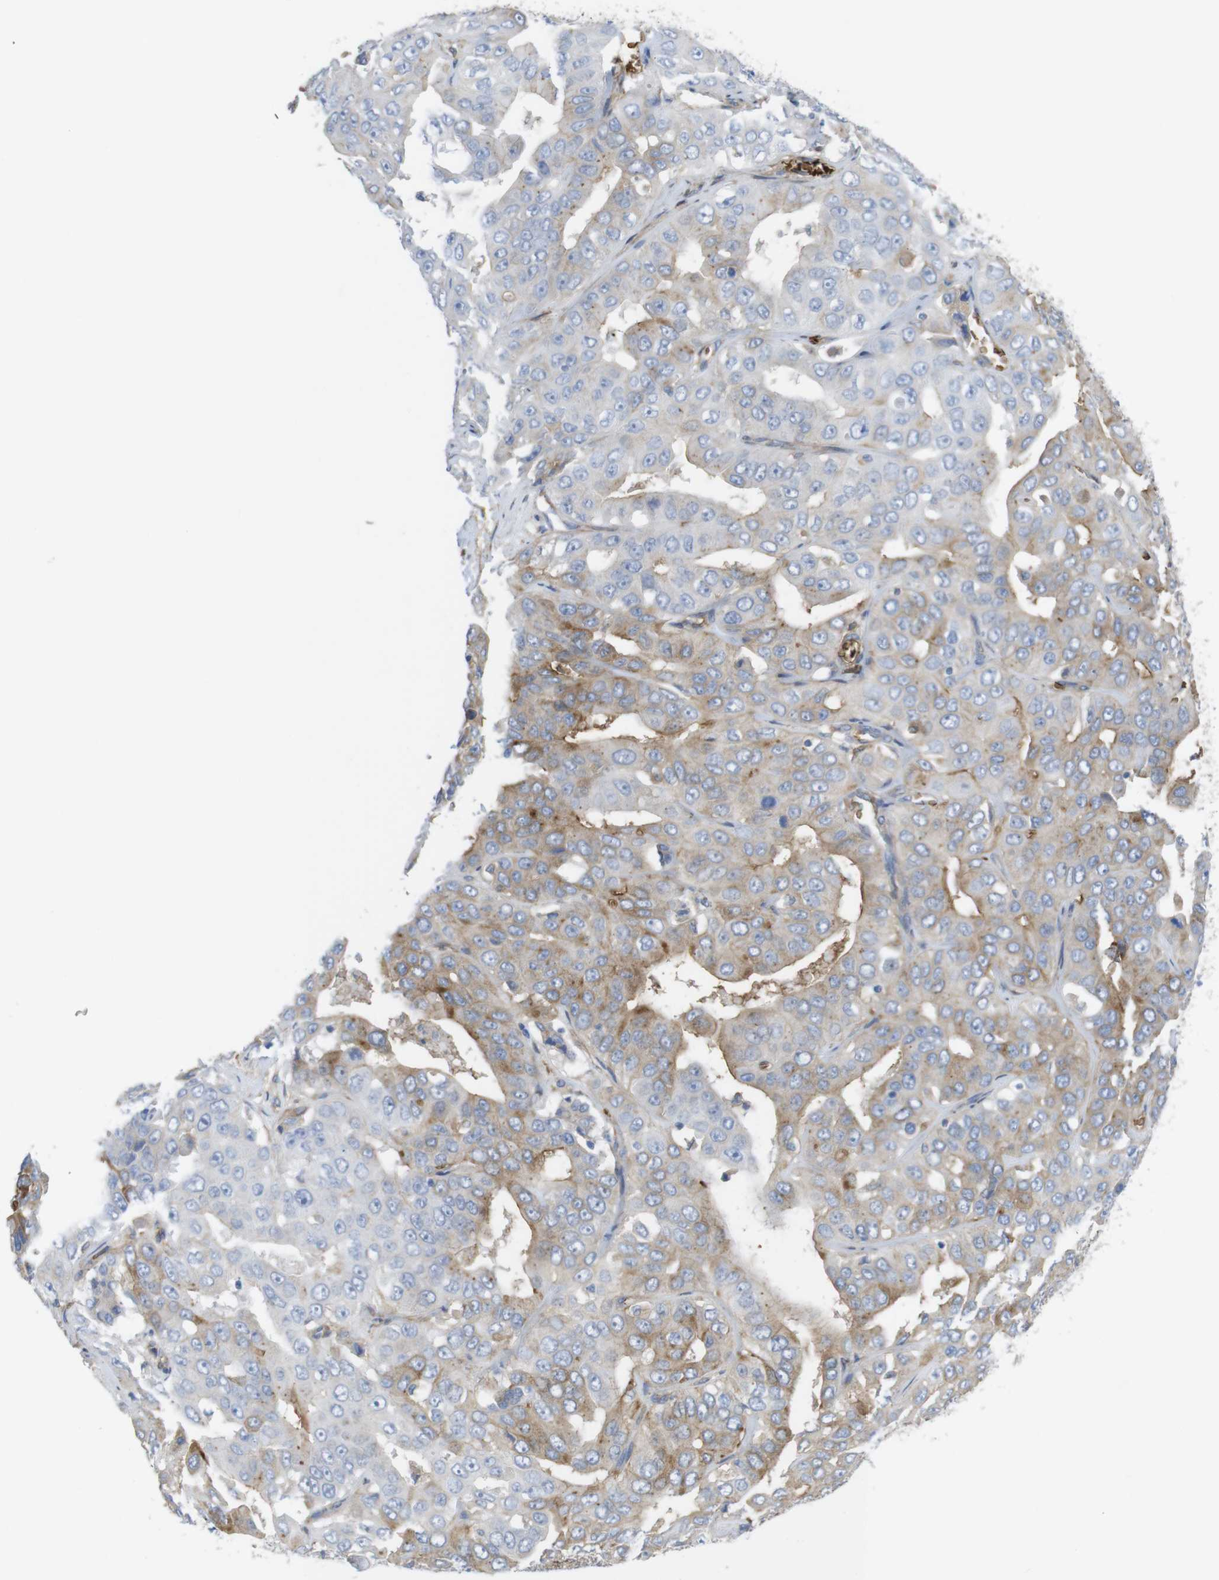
{"staining": {"intensity": "moderate", "quantity": "<25%", "location": "cytoplasmic/membranous"}, "tissue": "liver cancer", "cell_type": "Tumor cells", "image_type": "cancer", "snomed": [{"axis": "morphology", "description": "Cholangiocarcinoma"}, {"axis": "topography", "description": "Liver"}], "caption": "There is low levels of moderate cytoplasmic/membranous expression in tumor cells of liver cancer, as demonstrated by immunohistochemical staining (brown color).", "gene": "CYBRD1", "patient": {"sex": "female", "age": 52}}